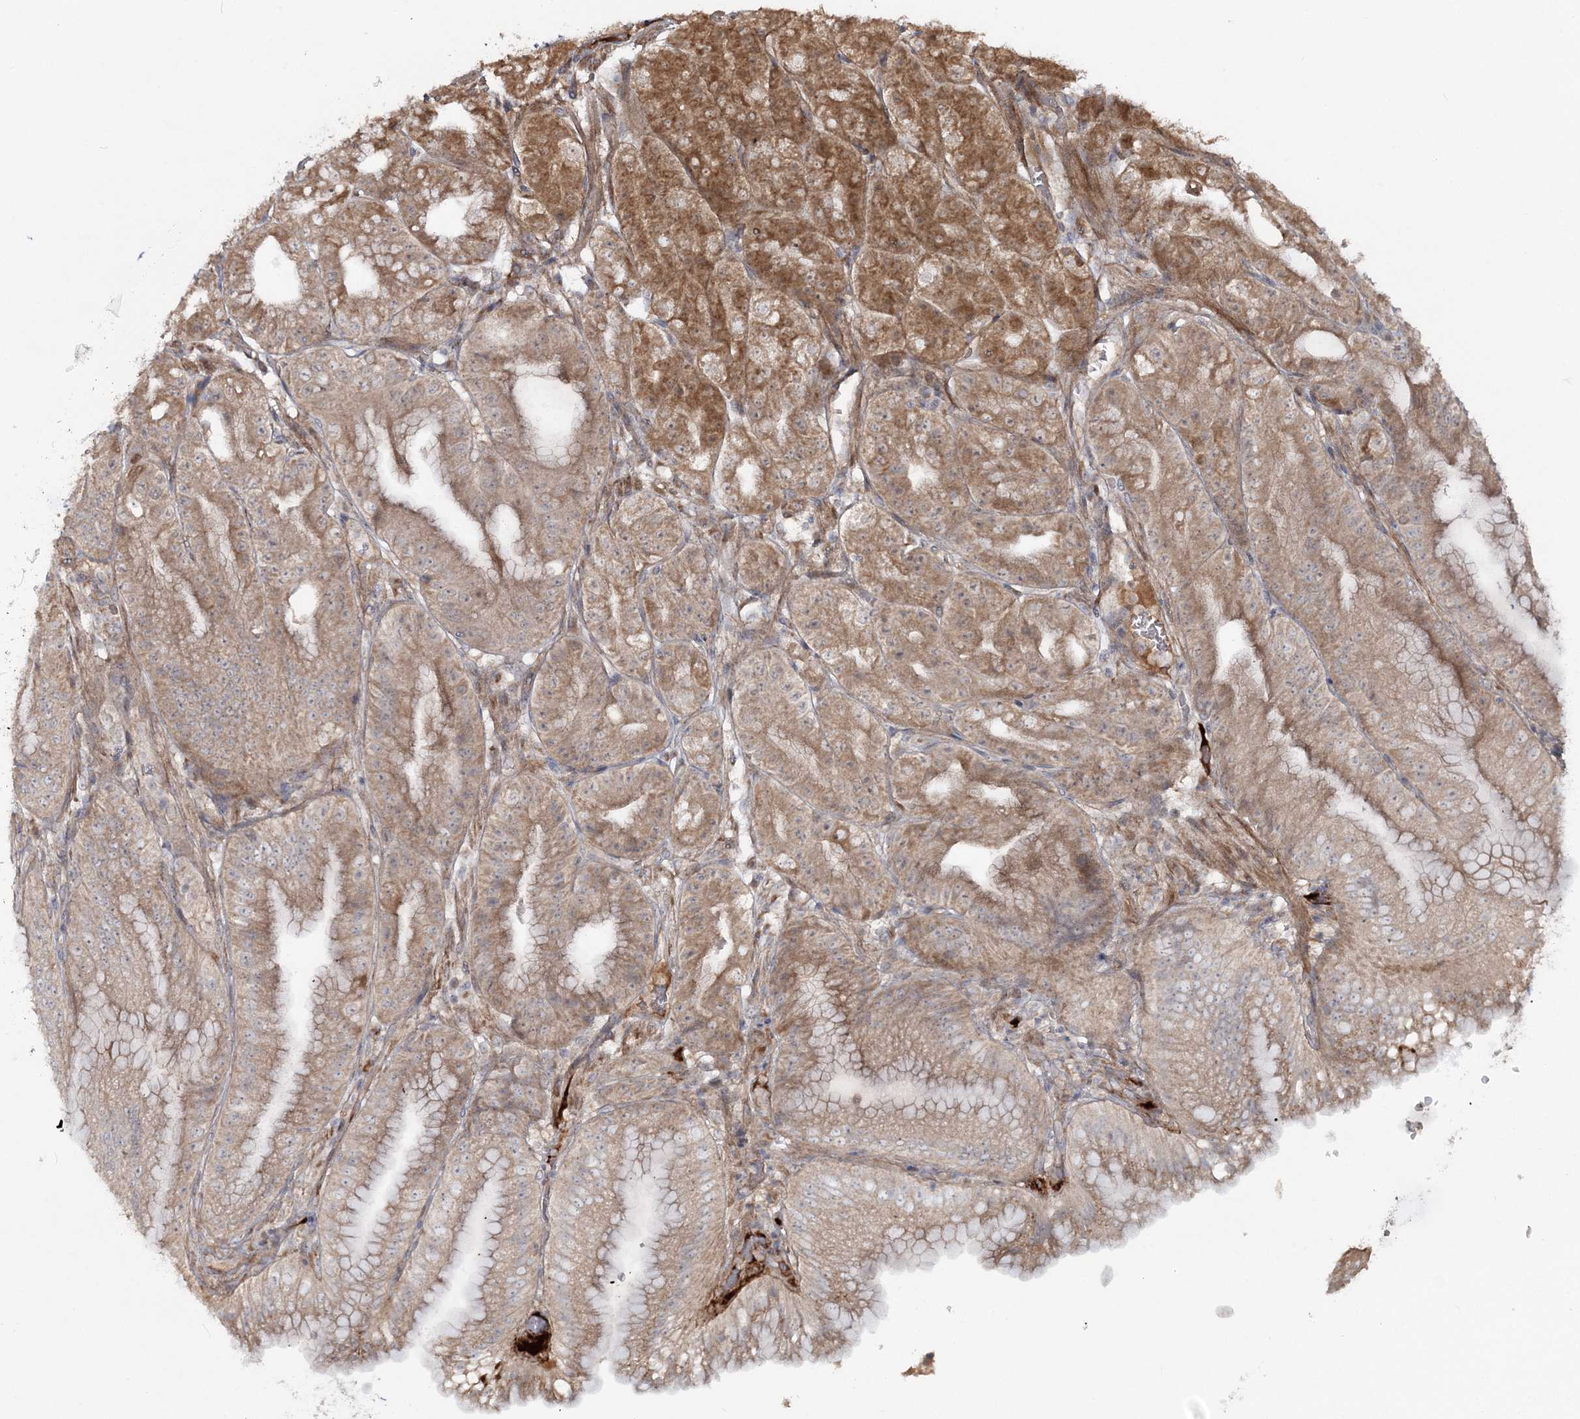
{"staining": {"intensity": "moderate", "quantity": ">75%", "location": "cytoplasmic/membranous"}, "tissue": "stomach", "cell_type": "Glandular cells", "image_type": "normal", "snomed": [{"axis": "morphology", "description": "Normal tissue, NOS"}, {"axis": "topography", "description": "Stomach, upper"}, {"axis": "topography", "description": "Stomach, lower"}], "caption": "Protein expression analysis of normal stomach shows moderate cytoplasmic/membranous expression in approximately >75% of glandular cells.", "gene": "MOCS2", "patient": {"sex": "male", "age": 71}}